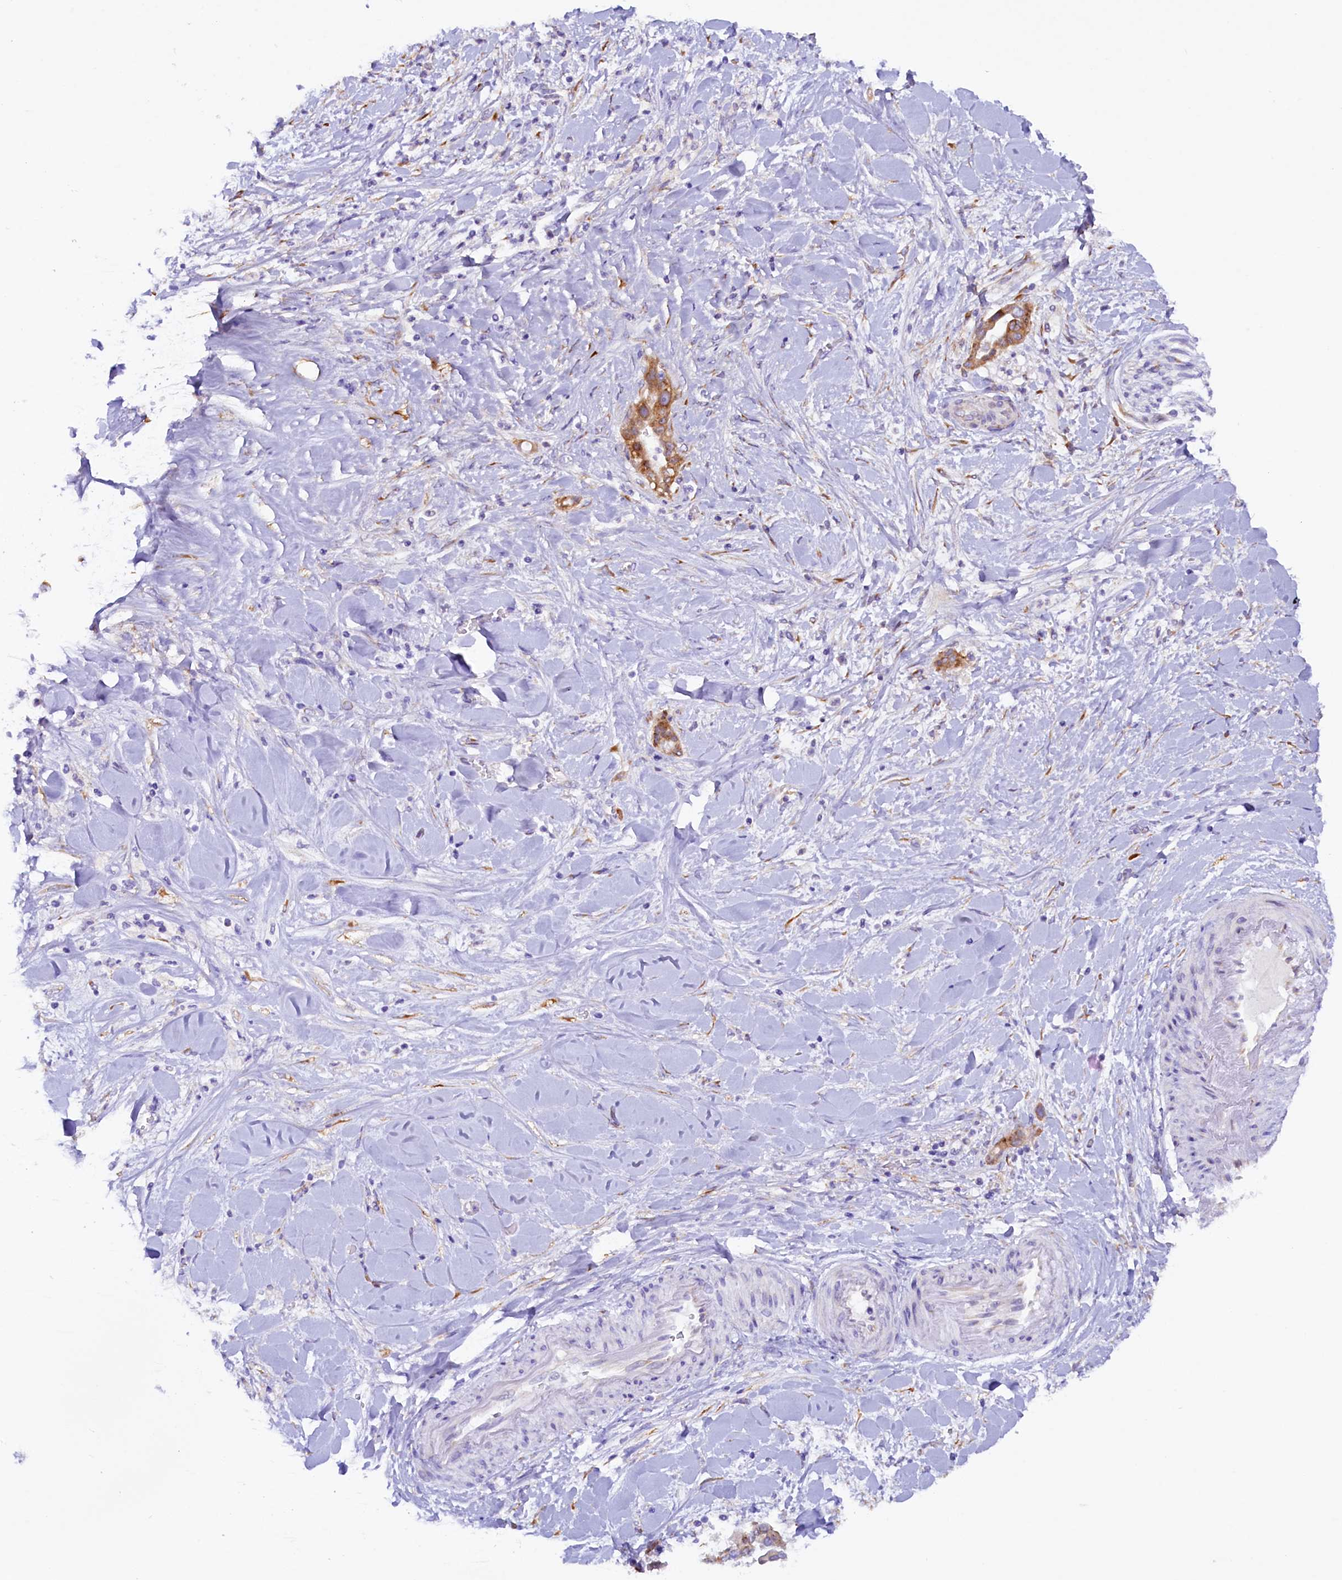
{"staining": {"intensity": "moderate", "quantity": ">75%", "location": "cytoplasmic/membranous"}, "tissue": "liver cancer", "cell_type": "Tumor cells", "image_type": "cancer", "snomed": [{"axis": "morphology", "description": "Cholangiocarcinoma"}, {"axis": "topography", "description": "Liver"}], "caption": "IHC (DAB) staining of liver cholangiocarcinoma shows moderate cytoplasmic/membranous protein staining in approximately >75% of tumor cells.", "gene": "SSC5D", "patient": {"sex": "female", "age": 54}}